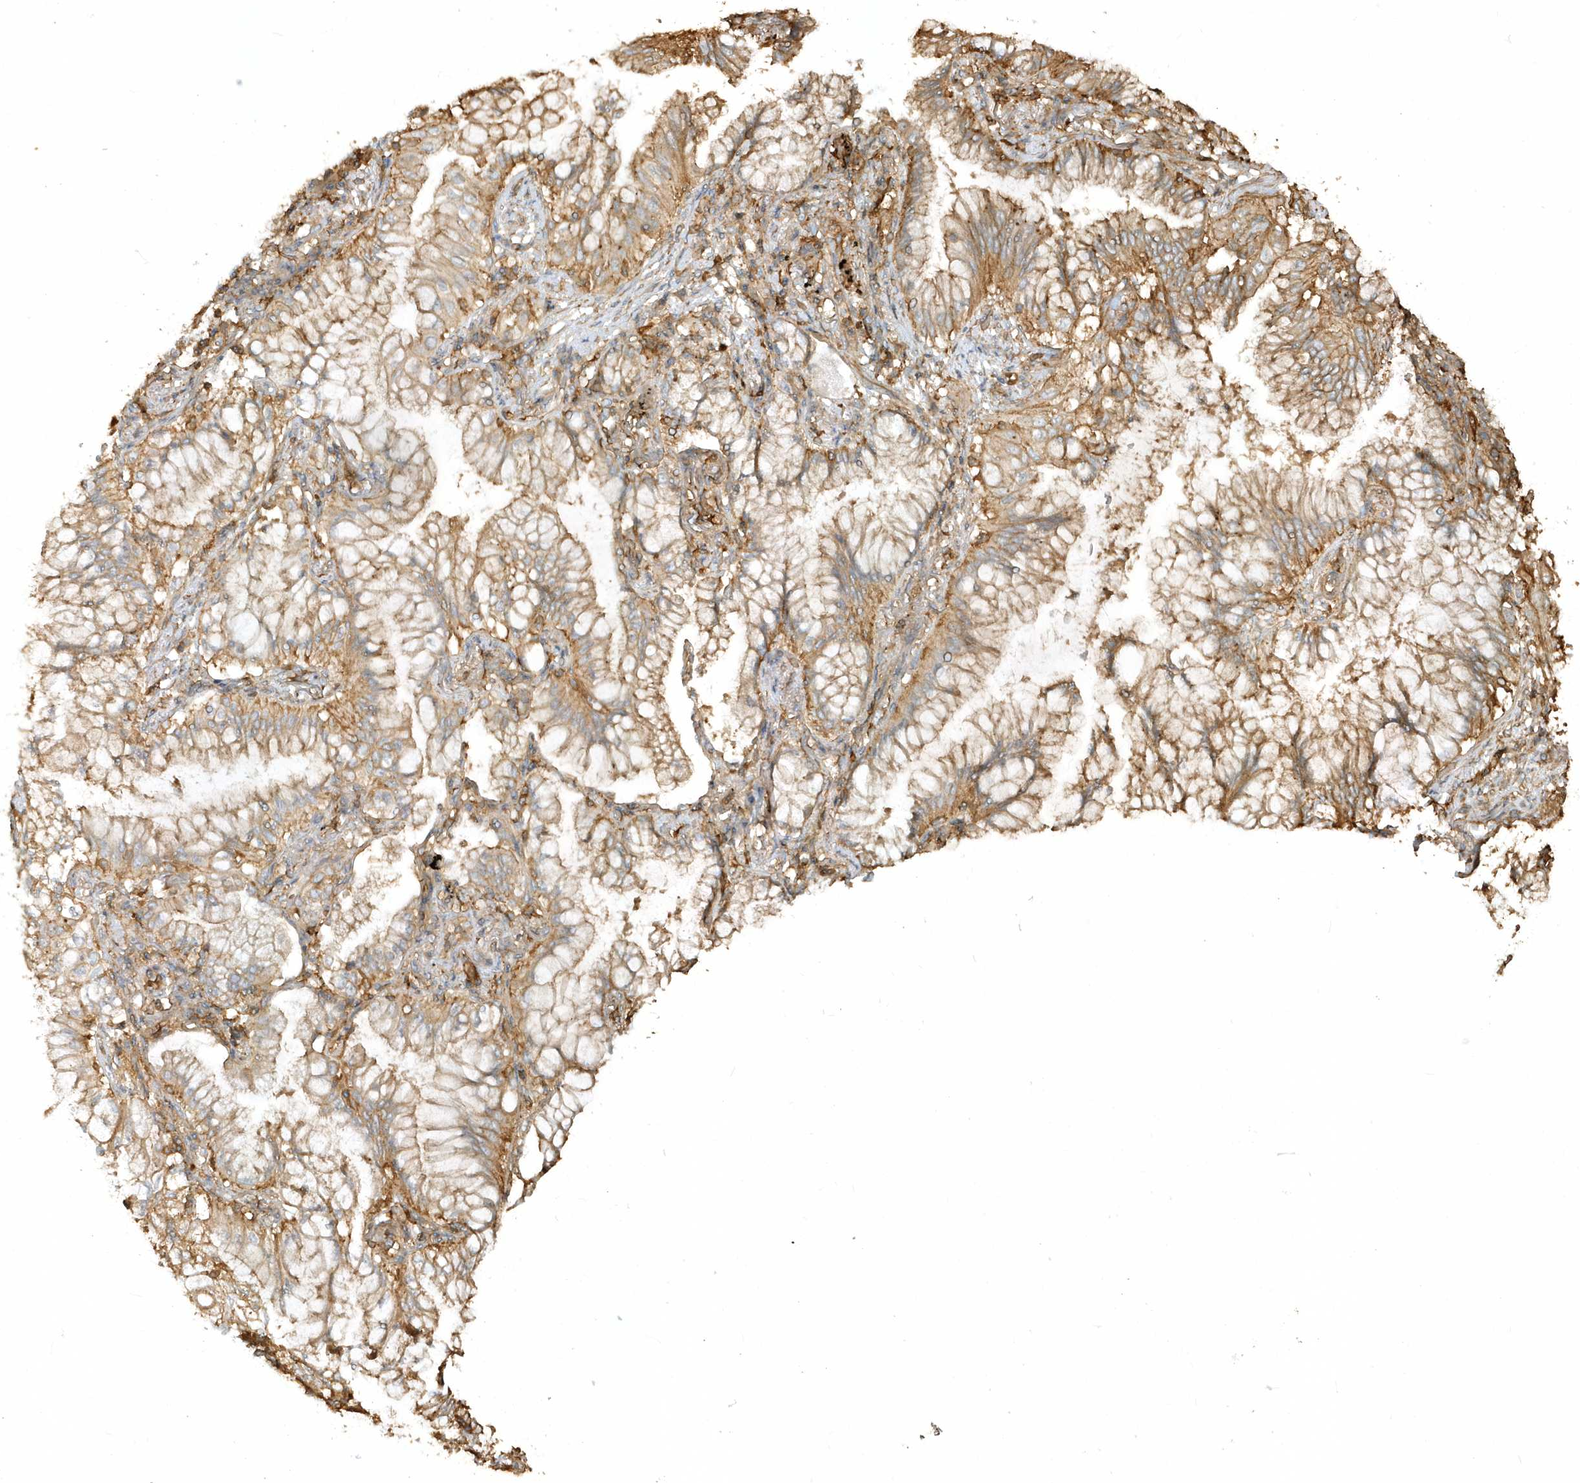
{"staining": {"intensity": "moderate", "quantity": ">75%", "location": "cytoplasmic/membranous"}, "tissue": "lung cancer", "cell_type": "Tumor cells", "image_type": "cancer", "snomed": [{"axis": "morphology", "description": "Adenocarcinoma, NOS"}, {"axis": "topography", "description": "Lung"}], "caption": "Adenocarcinoma (lung) stained with DAB immunohistochemistry reveals medium levels of moderate cytoplasmic/membranous positivity in about >75% of tumor cells.", "gene": "ZBTB8A", "patient": {"sex": "female", "age": 70}}